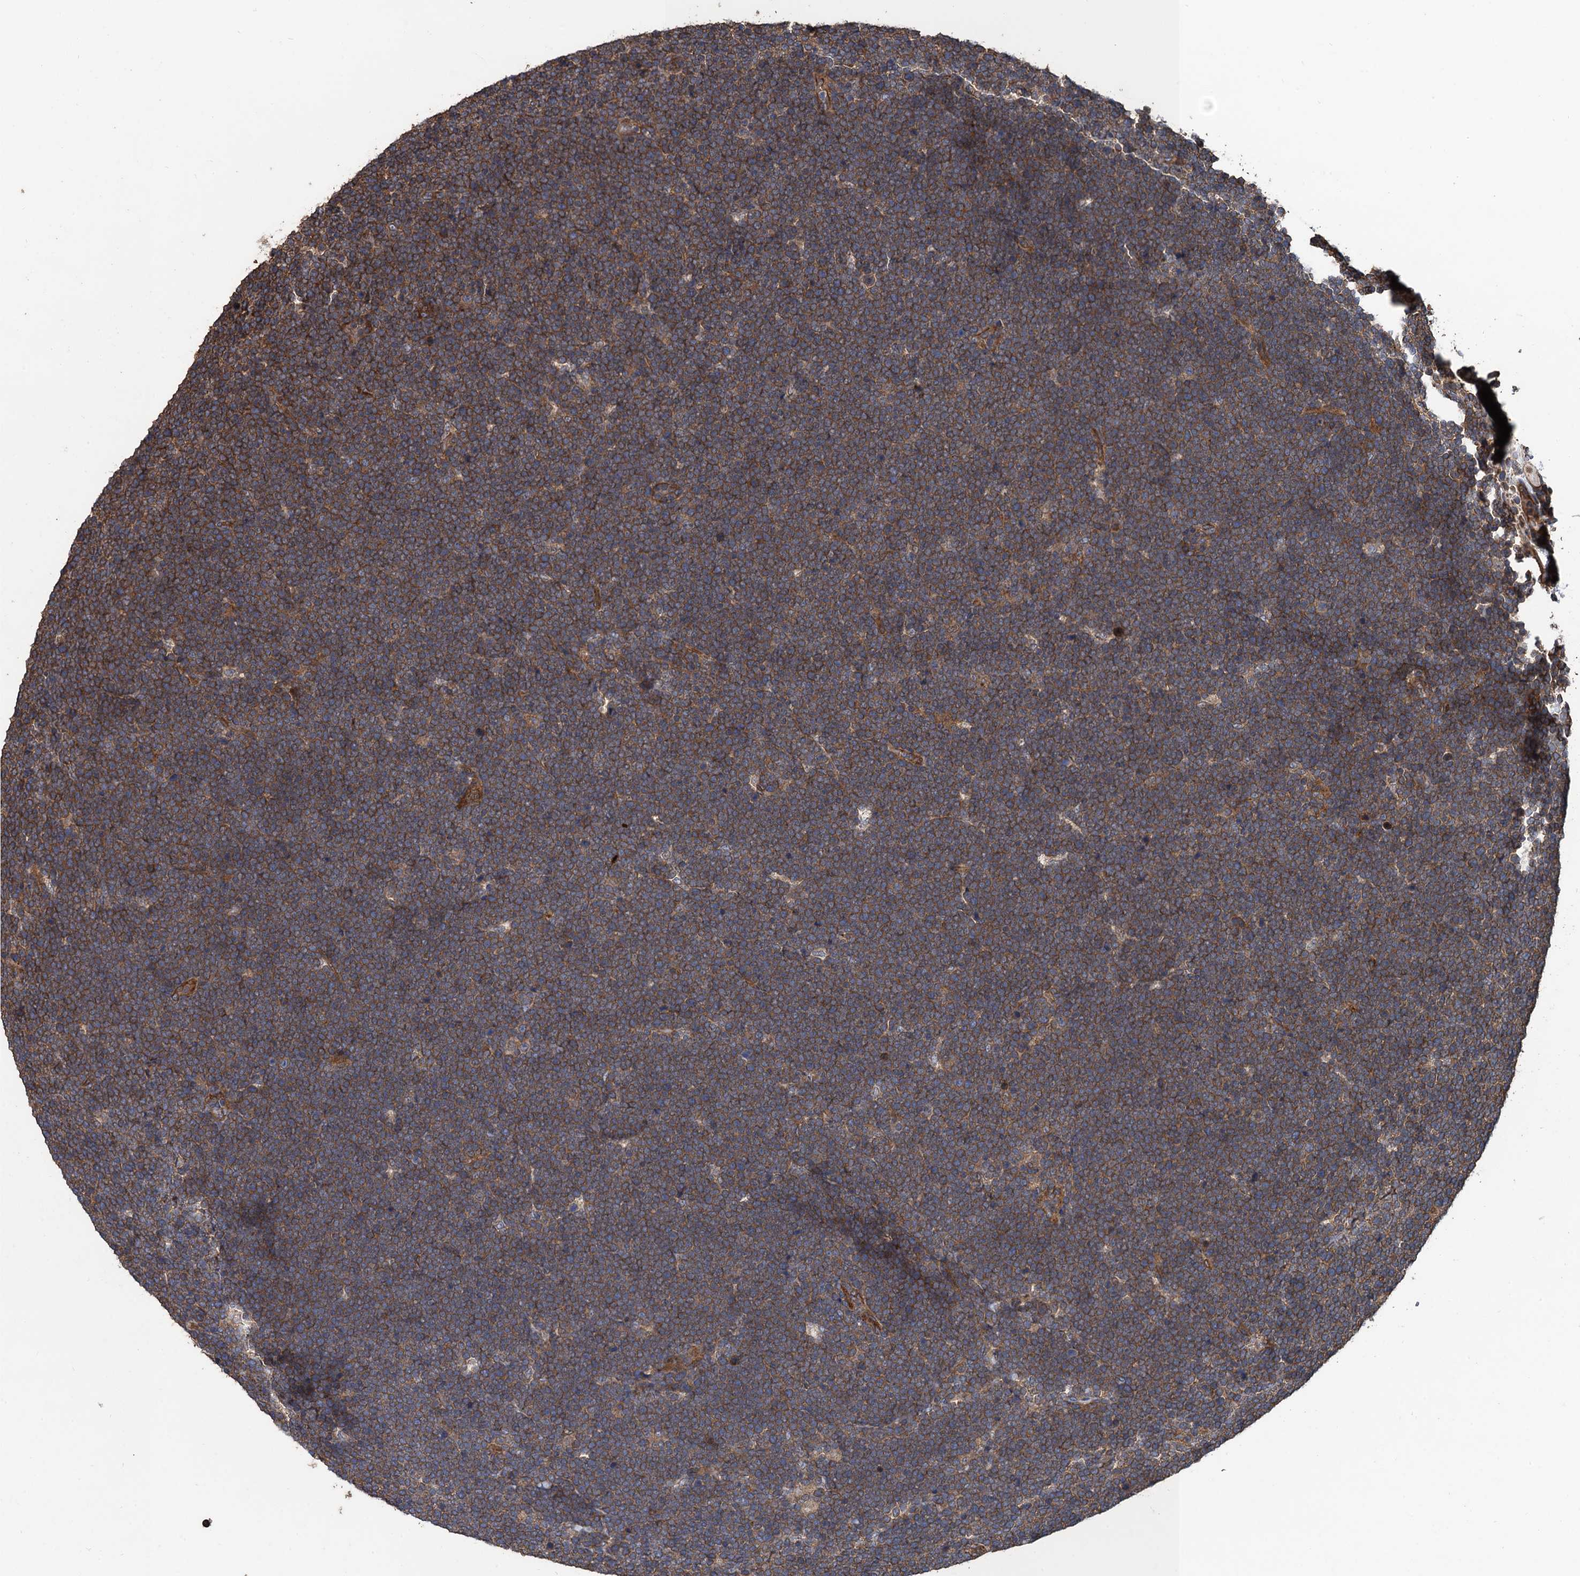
{"staining": {"intensity": "moderate", "quantity": ">75%", "location": "cytoplasmic/membranous"}, "tissue": "lymphoma", "cell_type": "Tumor cells", "image_type": "cancer", "snomed": [{"axis": "morphology", "description": "Malignant lymphoma, non-Hodgkin's type, High grade"}, {"axis": "topography", "description": "Lymph node"}], "caption": "Immunohistochemistry photomicrograph of neoplastic tissue: human high-grade malignant lymphoma, non-Hodgkin's type stained using immunohistochemistry (IHC) demonstrates medium levels of moderate protein expression localized specifically in the cytoplasmic/membranous of tumor cells, appearing as a cytoplasmic/membranous brown color.", "gene": "PPP4R1", "patient": {"sex": "male", "age": 13}}